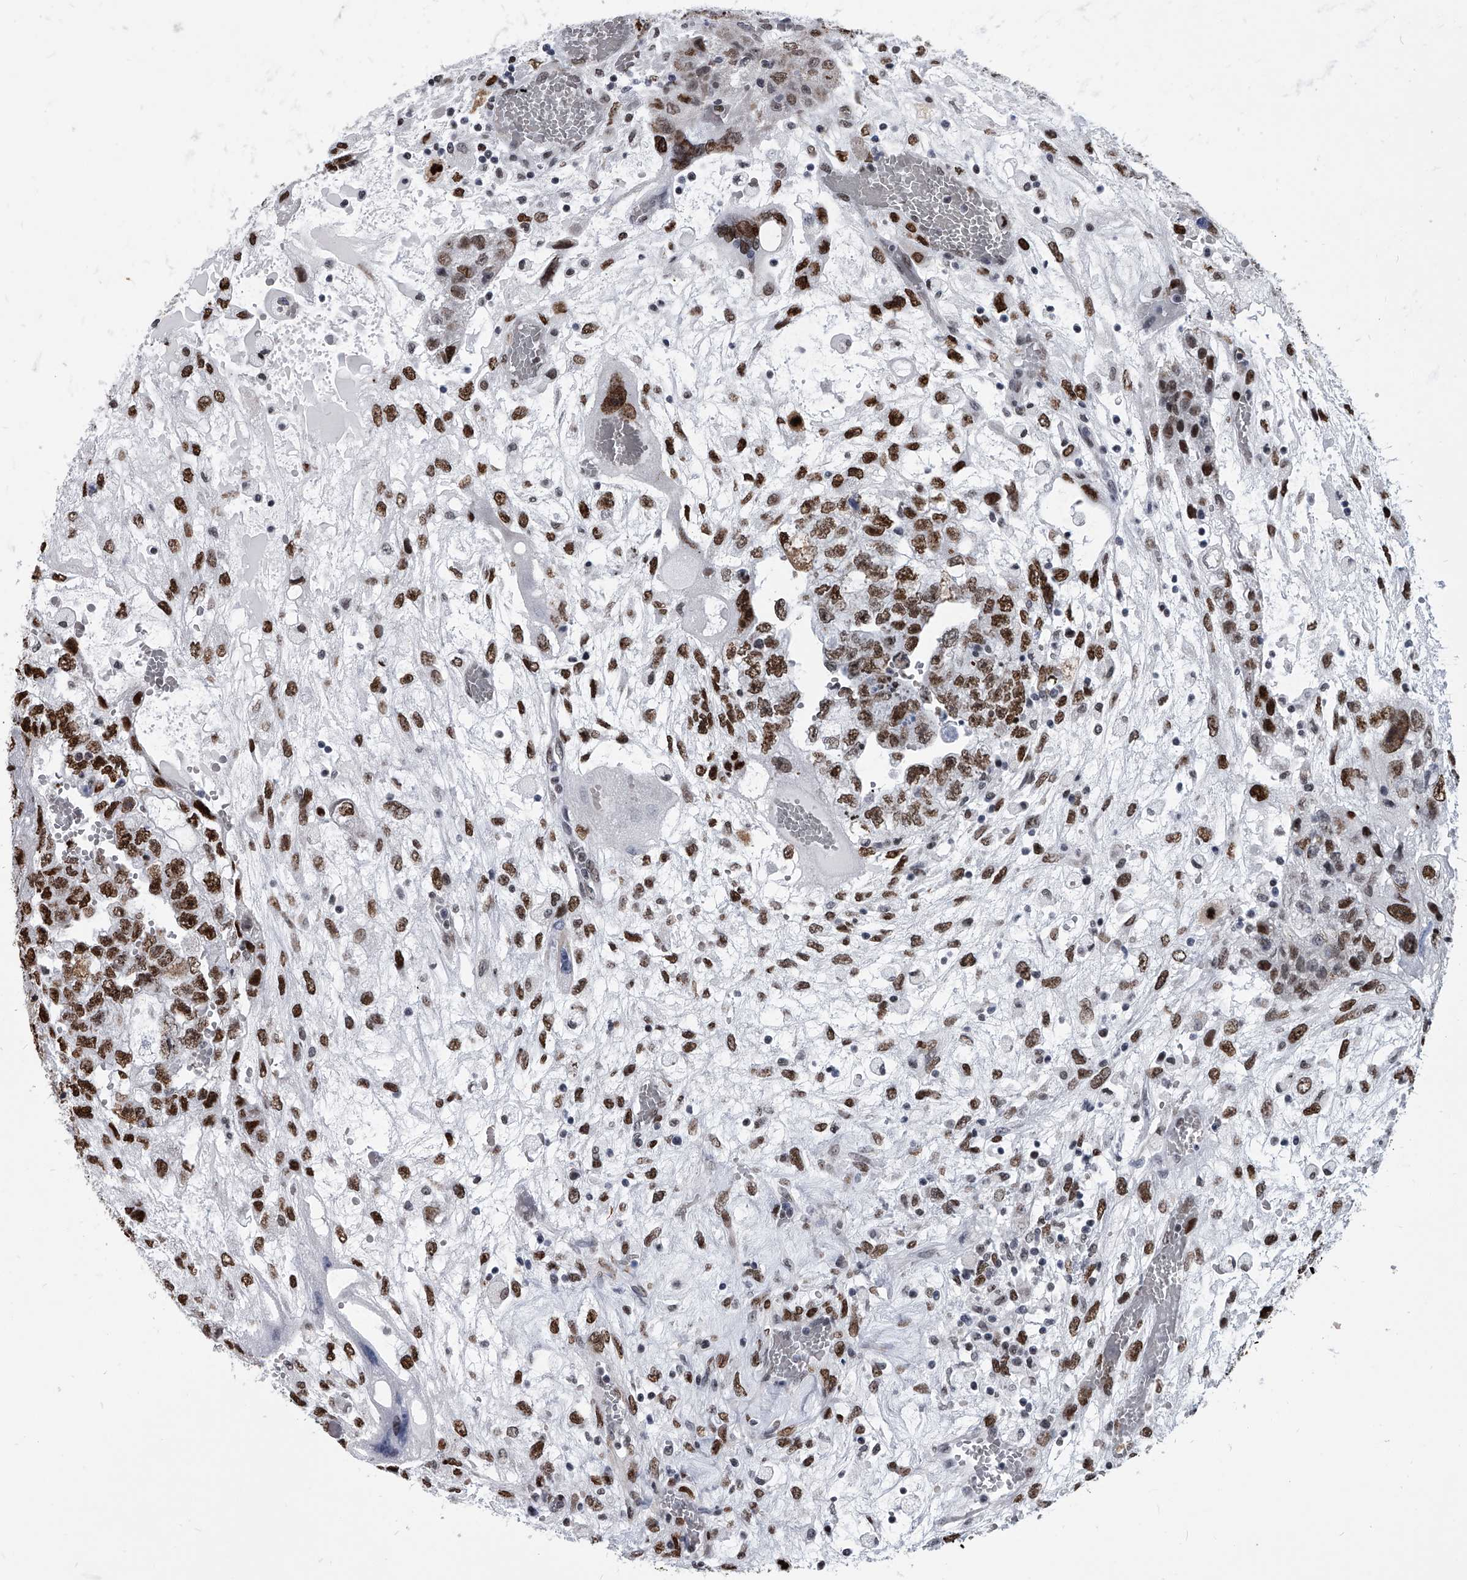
{"staining": {"intensity": "strong", "quantity": ">75%", "location": "nuclear"}, "tissue": "testis cancer", "cell_type": "Tumor cells", "image_type": "cancer", "snomed": [{"axis": "morphology", "description": "Carcinoma, Embryonal, NOS"}, {"axis": "topography", "description": "Testis"}], "caption": "An immunohistochemistry (IHC) histopathology image of neoplastic tissue is shown. Protein staining in brown labels strong nuclear positivity in embryonal carcinoma (testis) within tumor cells. (Stains: DAB (3,3'-diaminobenzidine) in brown, nuclei in blue, Microscopy: brightfield microscopy at high magnification).", "gene": "SIM2", "patient": {"sex": "male", "age": 36}}